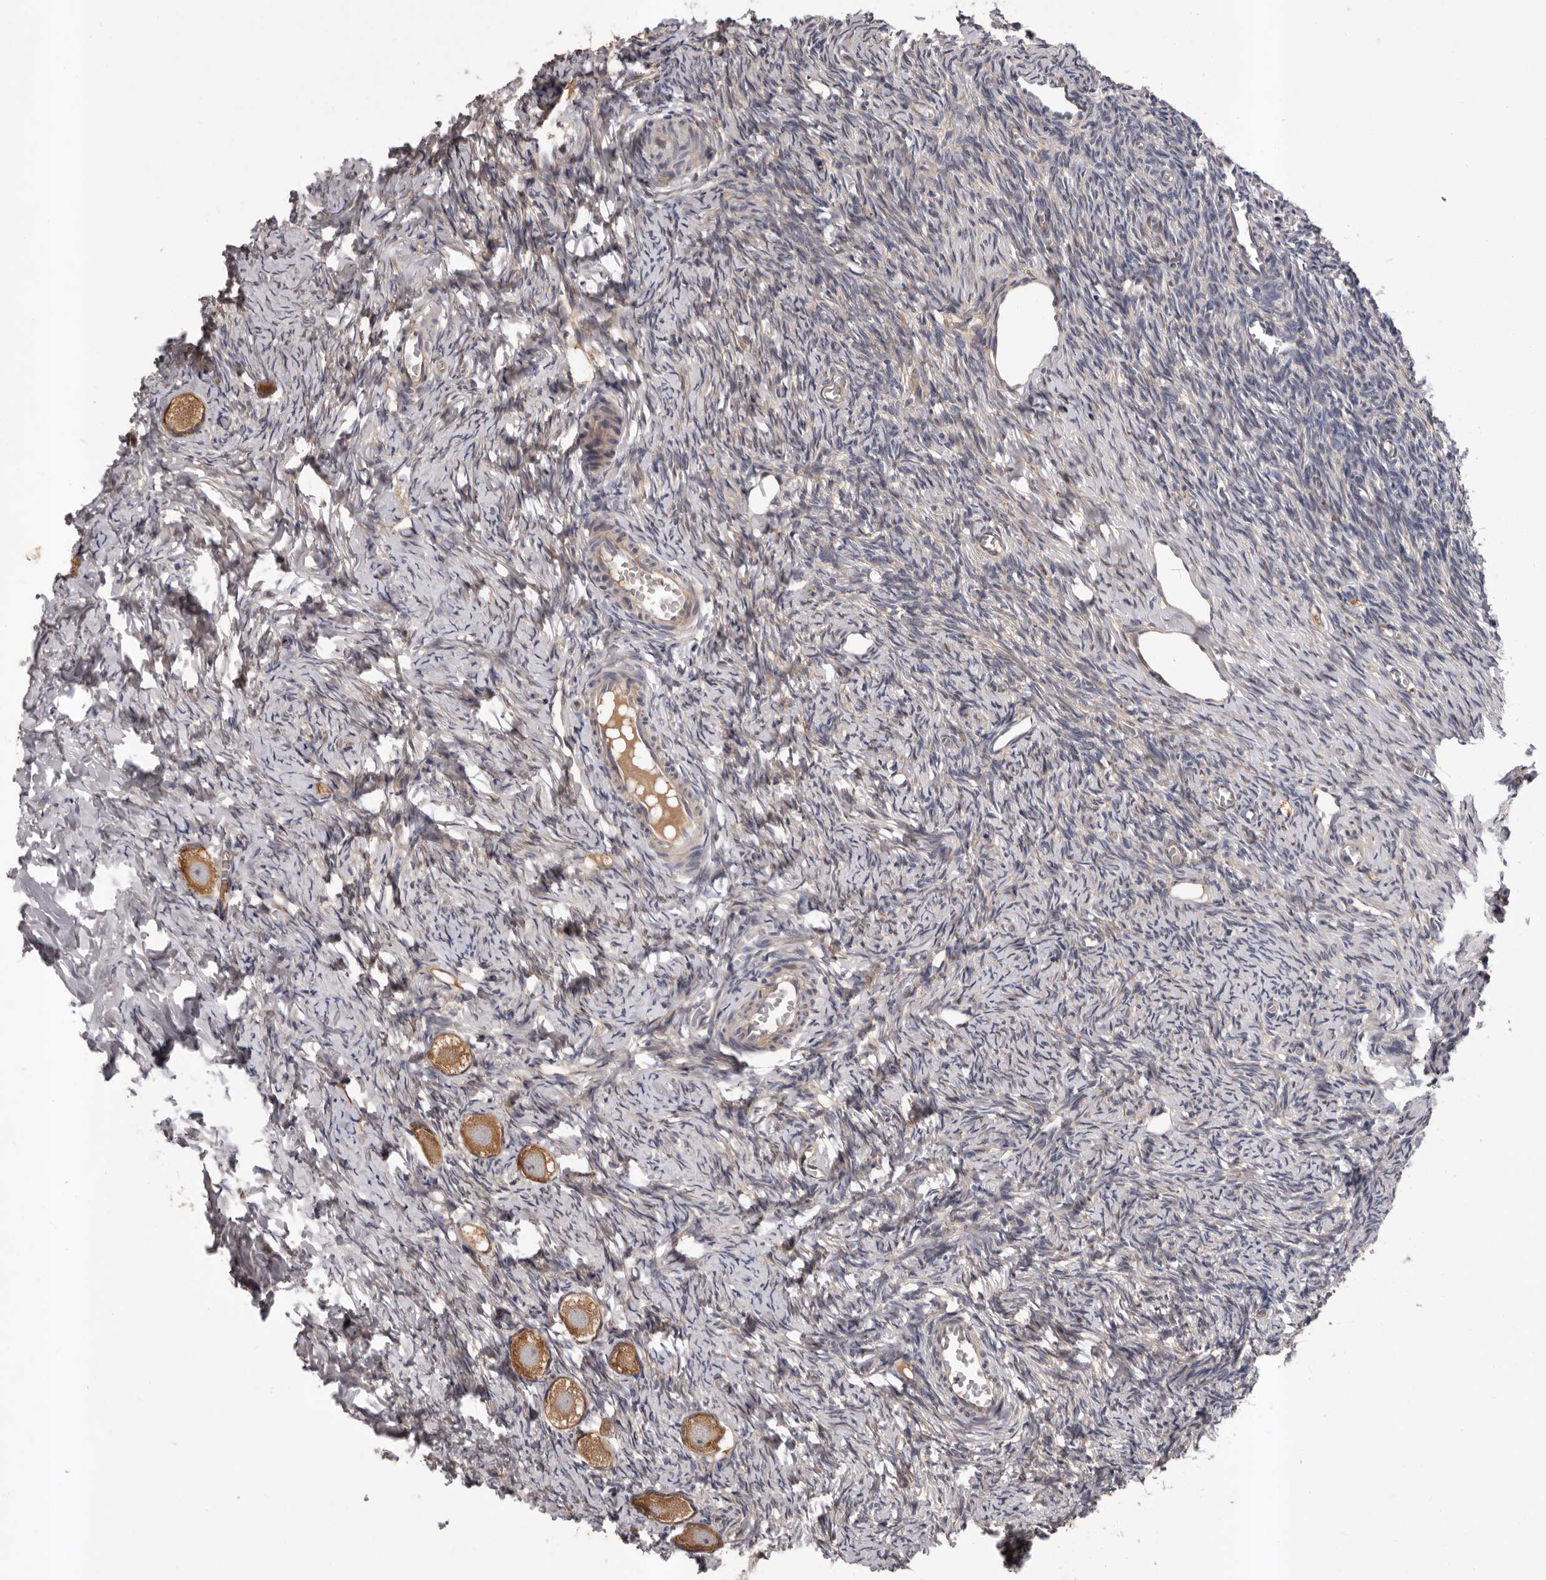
{"staining": {"intensity": "moderate", "quantity": ">75%", "location": "cytoplasmic/membranous"}, "tissue": "ovary", "cell_type": "Follicle cells", "image_type": "normal", "snomed": [{"axis": "morphology", "description": "Normal tissue, NOS"}, {"axis": "topography", "description": "Ovary"}], "caption": "Immunohistochemistry image of normal ovary stained for a protein (brown), which shows medium levels of moderate cytoplasmic/membranous expression in about >75% of follicle cells.", "gene": "PRKD1", "patient": {"sex": "female", "age": 27}}